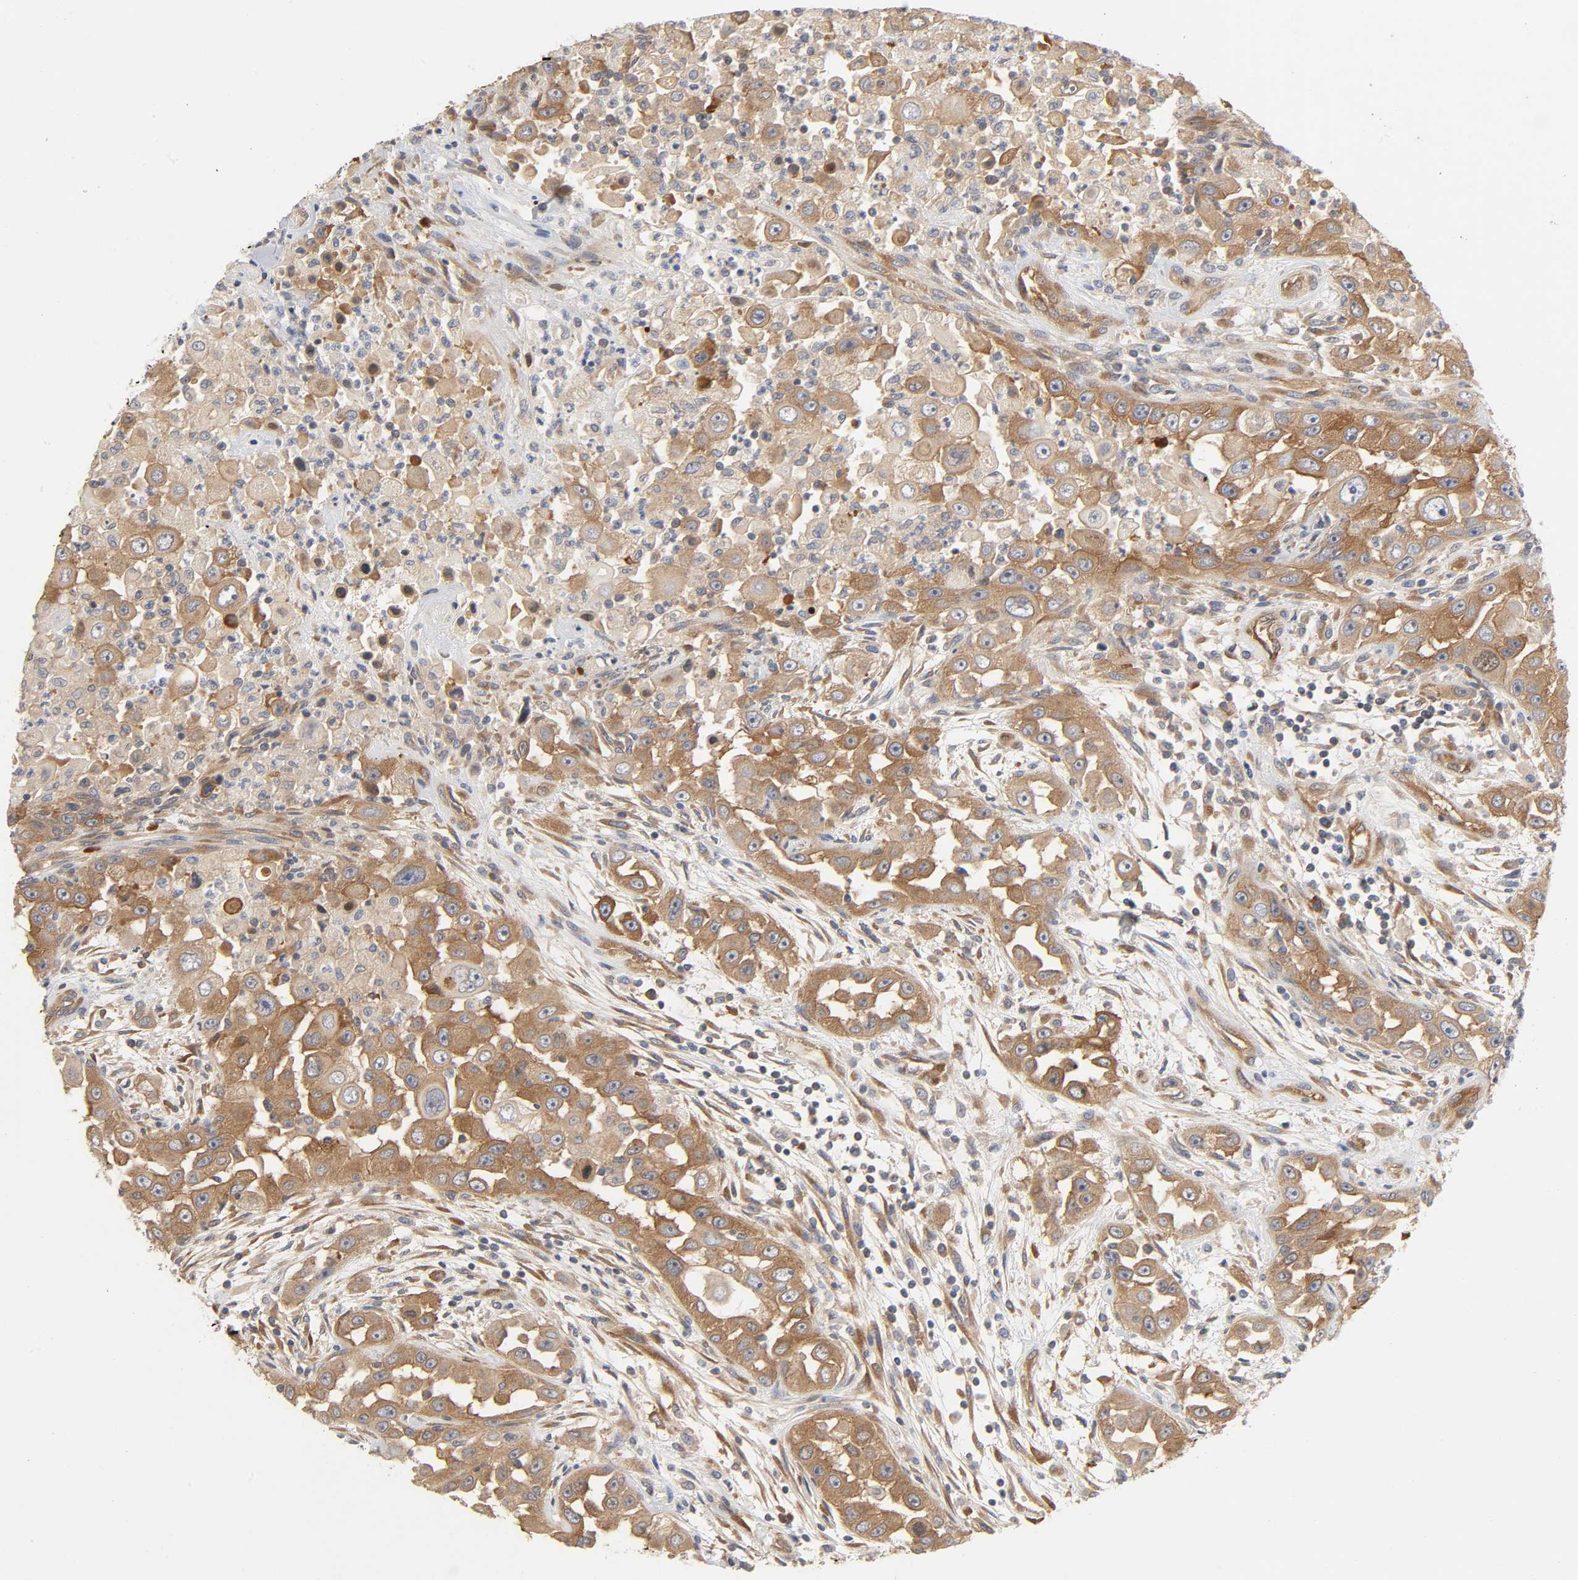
{"staining": {"intensity": "moderate", "quantity": ">75%", "location": "cytoplasmic/membranous"}, "tissue": "head and neck cancer", "cell_type": "Tumor cells", "image_type": "cancer", "snomed": [{"axis": "morphology", "description": "Carcinoma, NOS"}, {"axis": "topography", "description": "Head-Neck"}], "caption": "Immunohistochemistry (IHC) of human carcinoma (head and neck) reveals medium levels of moderate cytoplasmic/membranous positivity in approximately >75% of tumor cells.", "gene": "SCHIP1", "patient": {"sex": "male", "age": 87}}